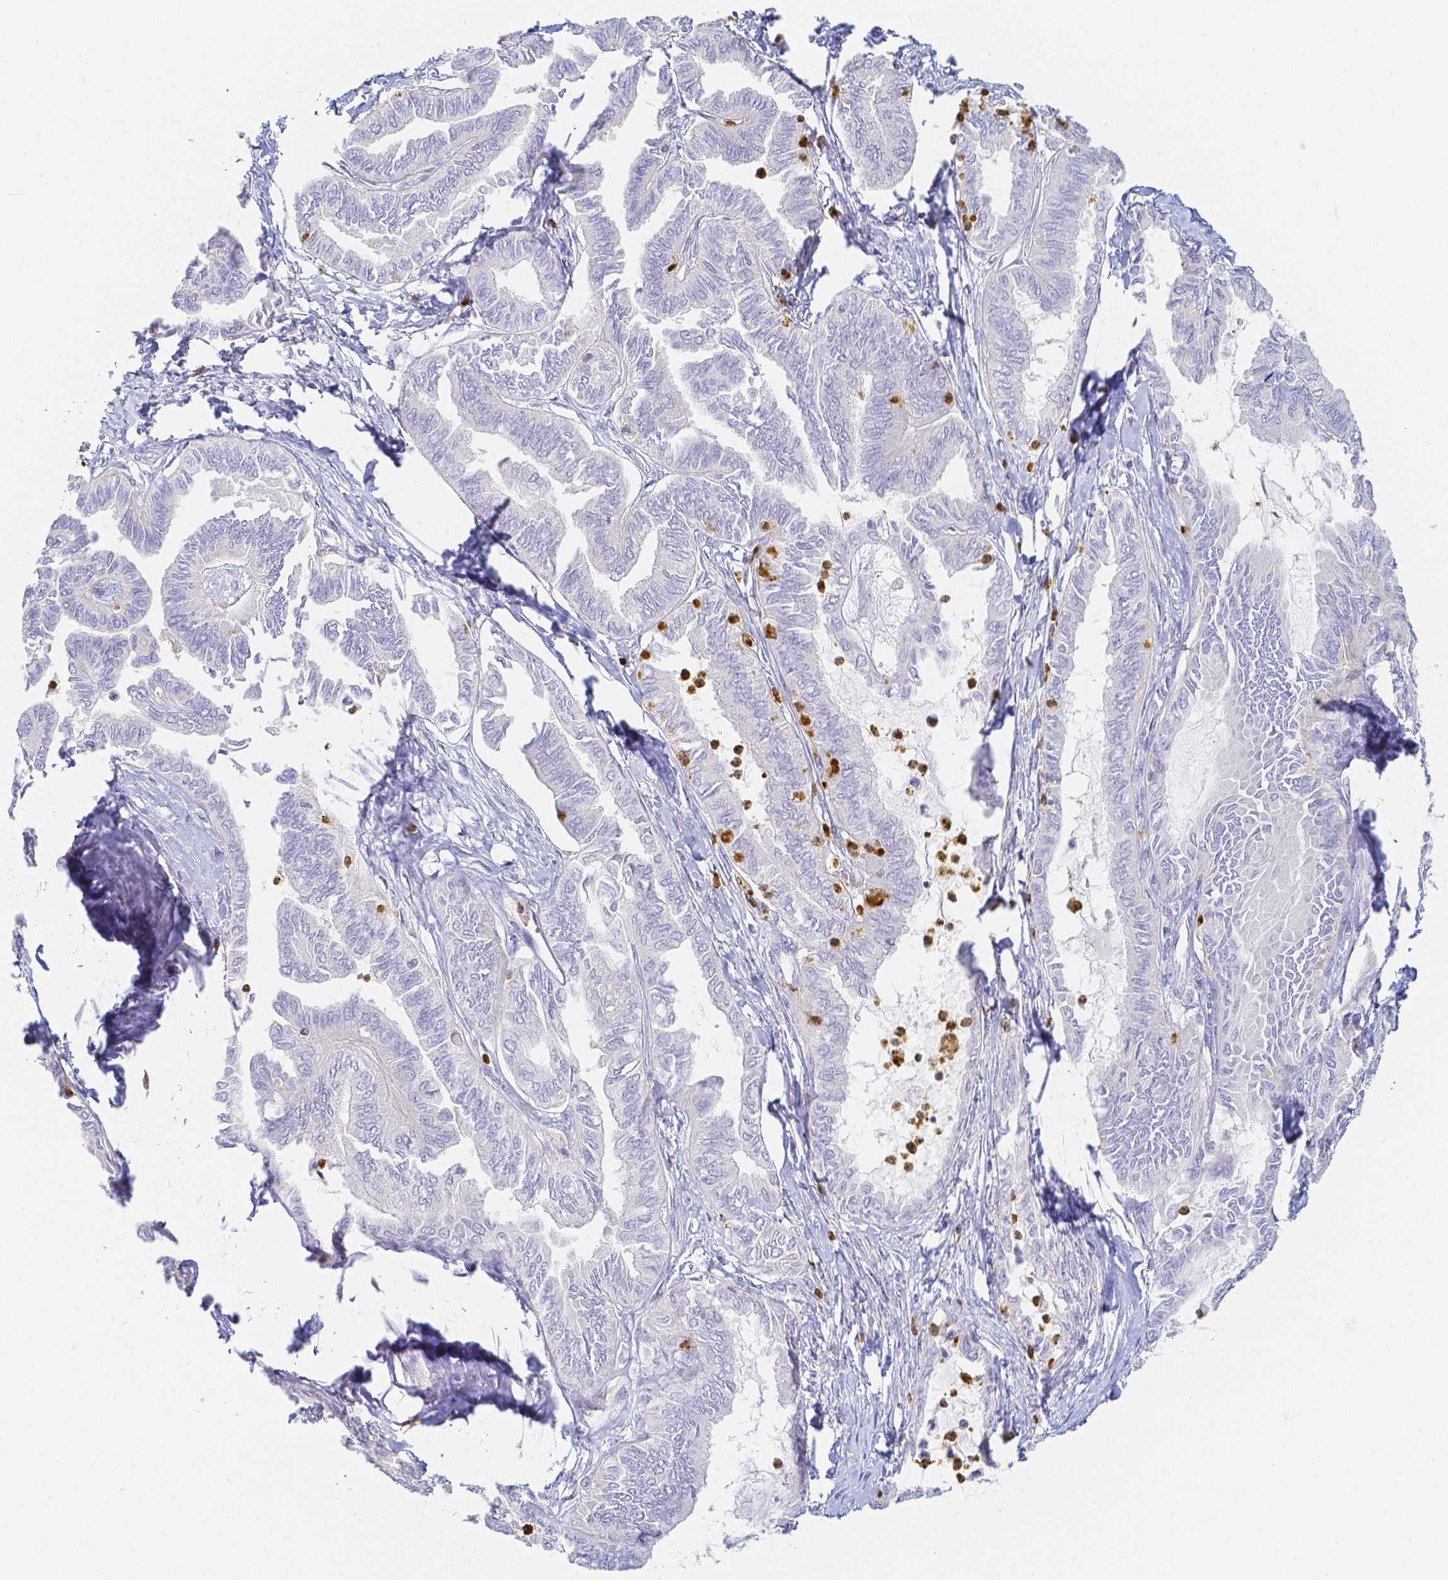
{"staining": {"intensity": "negative", "quantity": "none", "location": "none"}, "tissue": "ovarian cancer", "cell_type": "Tumor cells", "image_type": "cancer", "snomed": [{"axis": "morphology", "description": "Carcinoma, endometroid"}, {"axis": "topography", "description": "Ovary"}], "caption": "Tumor cells show no significant protein positivity in ovarian cancer. (DAB immunohistochemistry (IHC) with hematoxylin counter stain).", "gene": "KCNH1", "patient": {"sex": "female", "age": 70}}